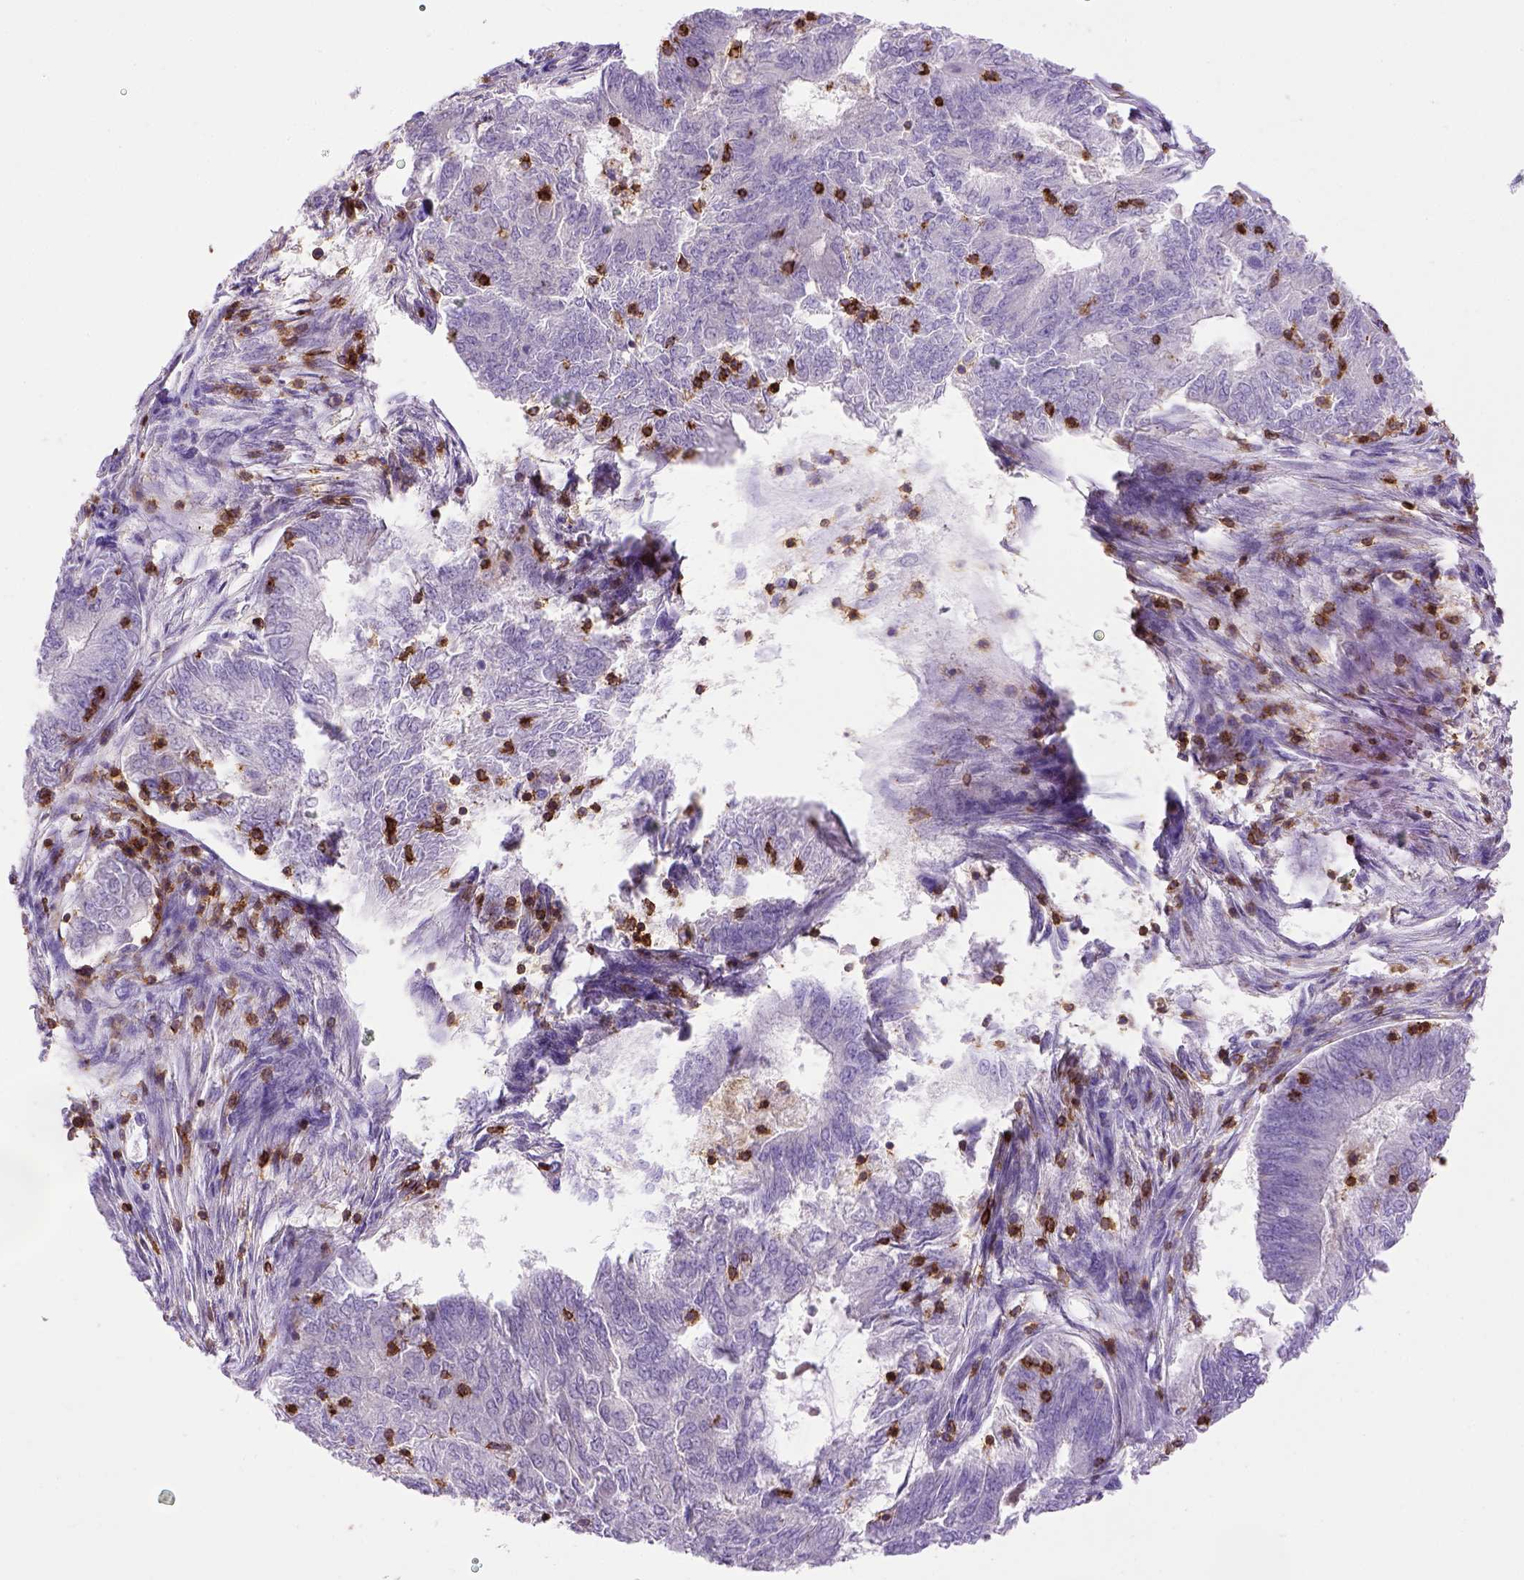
{"staining": {"intensity": "negative", "quantity": "none", "location": "none"}, "tissue": "endometrial cancer", "cell_type": "Tumor cells", "image_type": "cancer", "snomed": [{"axis": "morphology", "description": "Adenocarcinoma, NOS"}, {"axis": "topography", "description": "Endometrium"}], "caption": "The micrograph demonstrates no significant staining in tumor cells of adenocarcinoma (endometrial).", "gene": "CD3E", "patient": {"sex": "female", "age": 62}}